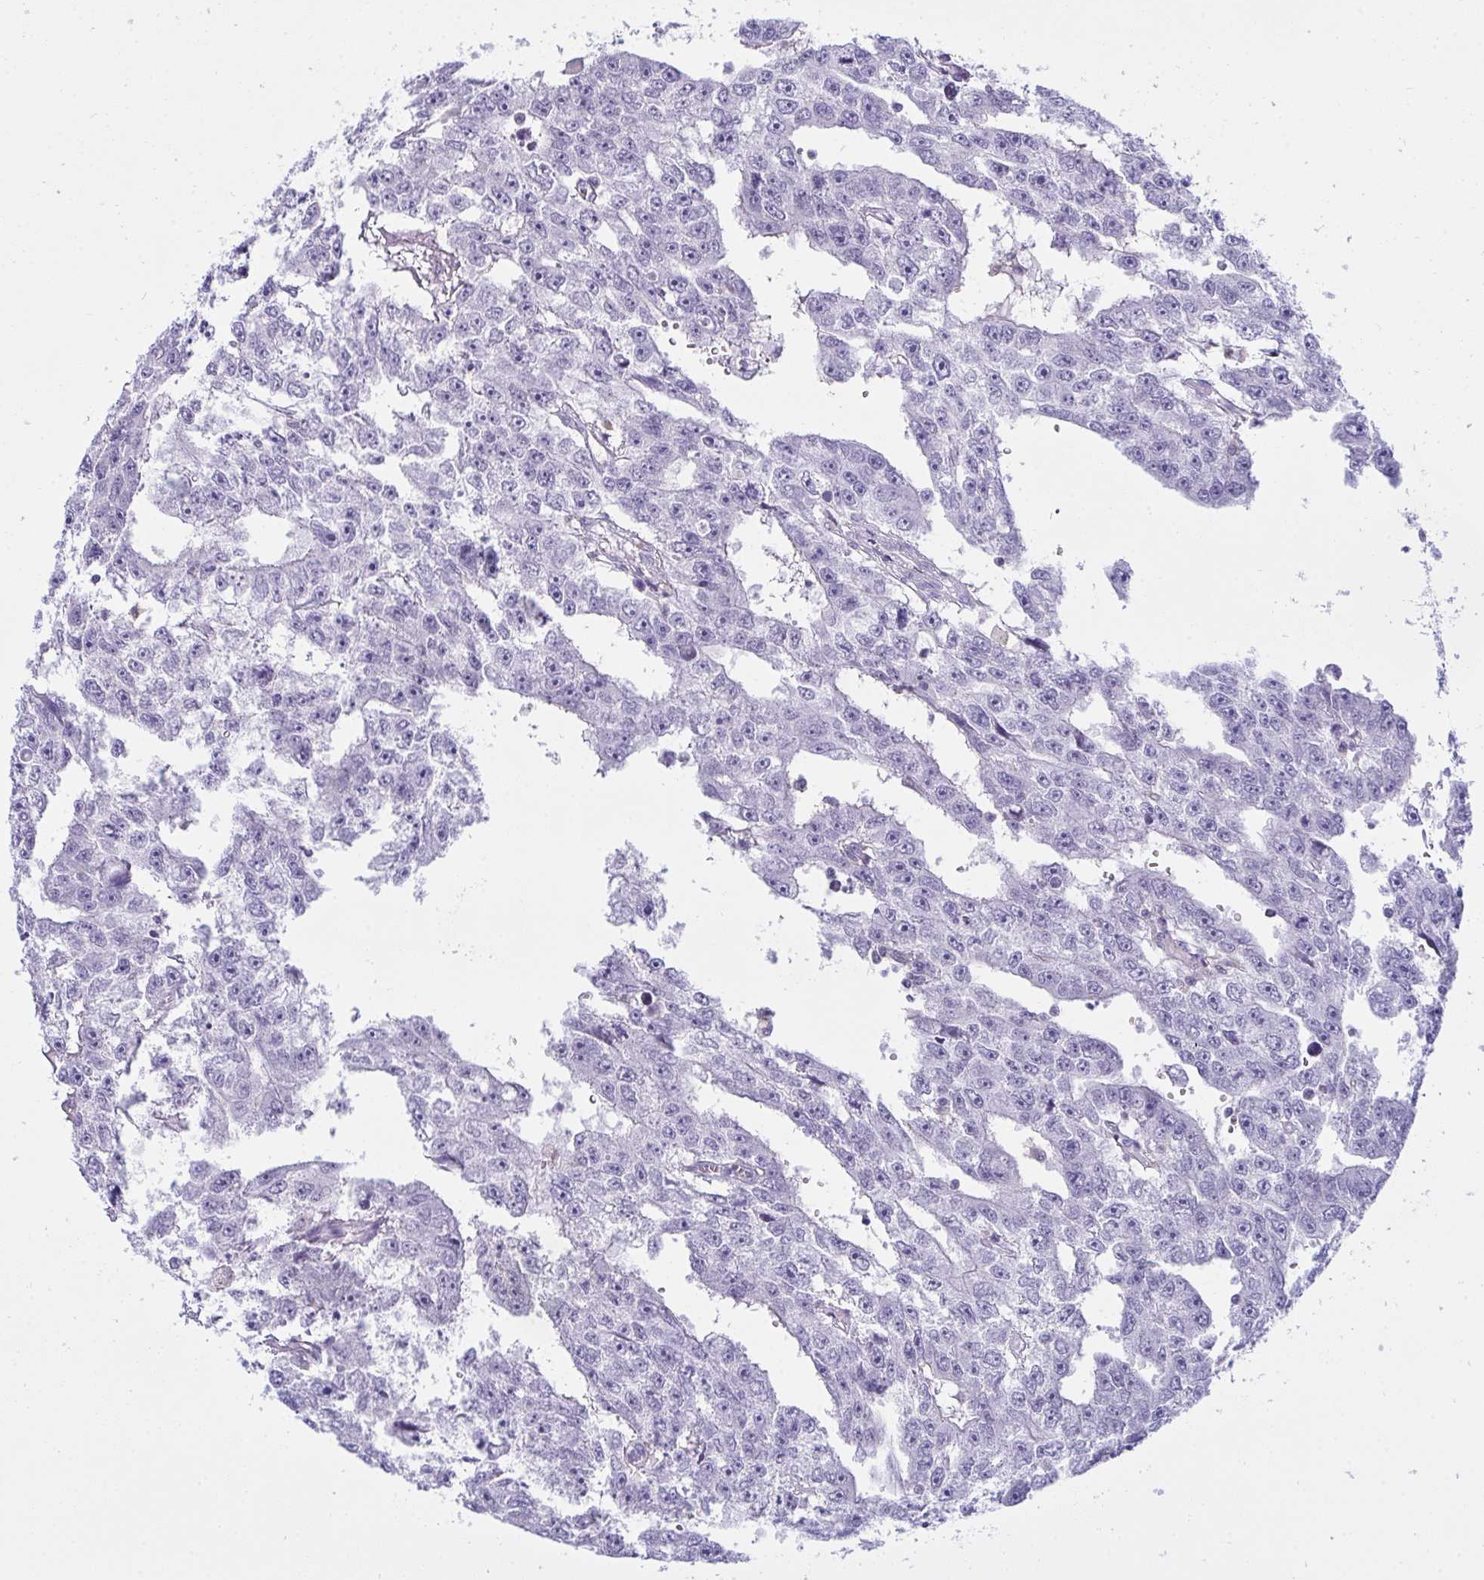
{"staining": {"intensity": "negative", "quantity": "none", "location": "none"}, "tissue": "testis cancer", "cell_type": "Tumor cells", "image_type": "cancer", "snomed": [{"axis": "morphology", "description": "Carcinoma, Embryonal, NOS"}, {"axis": "topography", "description": "Testis"}], "caption": "Immunohistochemical staining of human testis embryonal carcinoma shows no significant expression in tumor cells.", "gene": "MYO1F", "patient": {"sex": "male", "age": 20}}